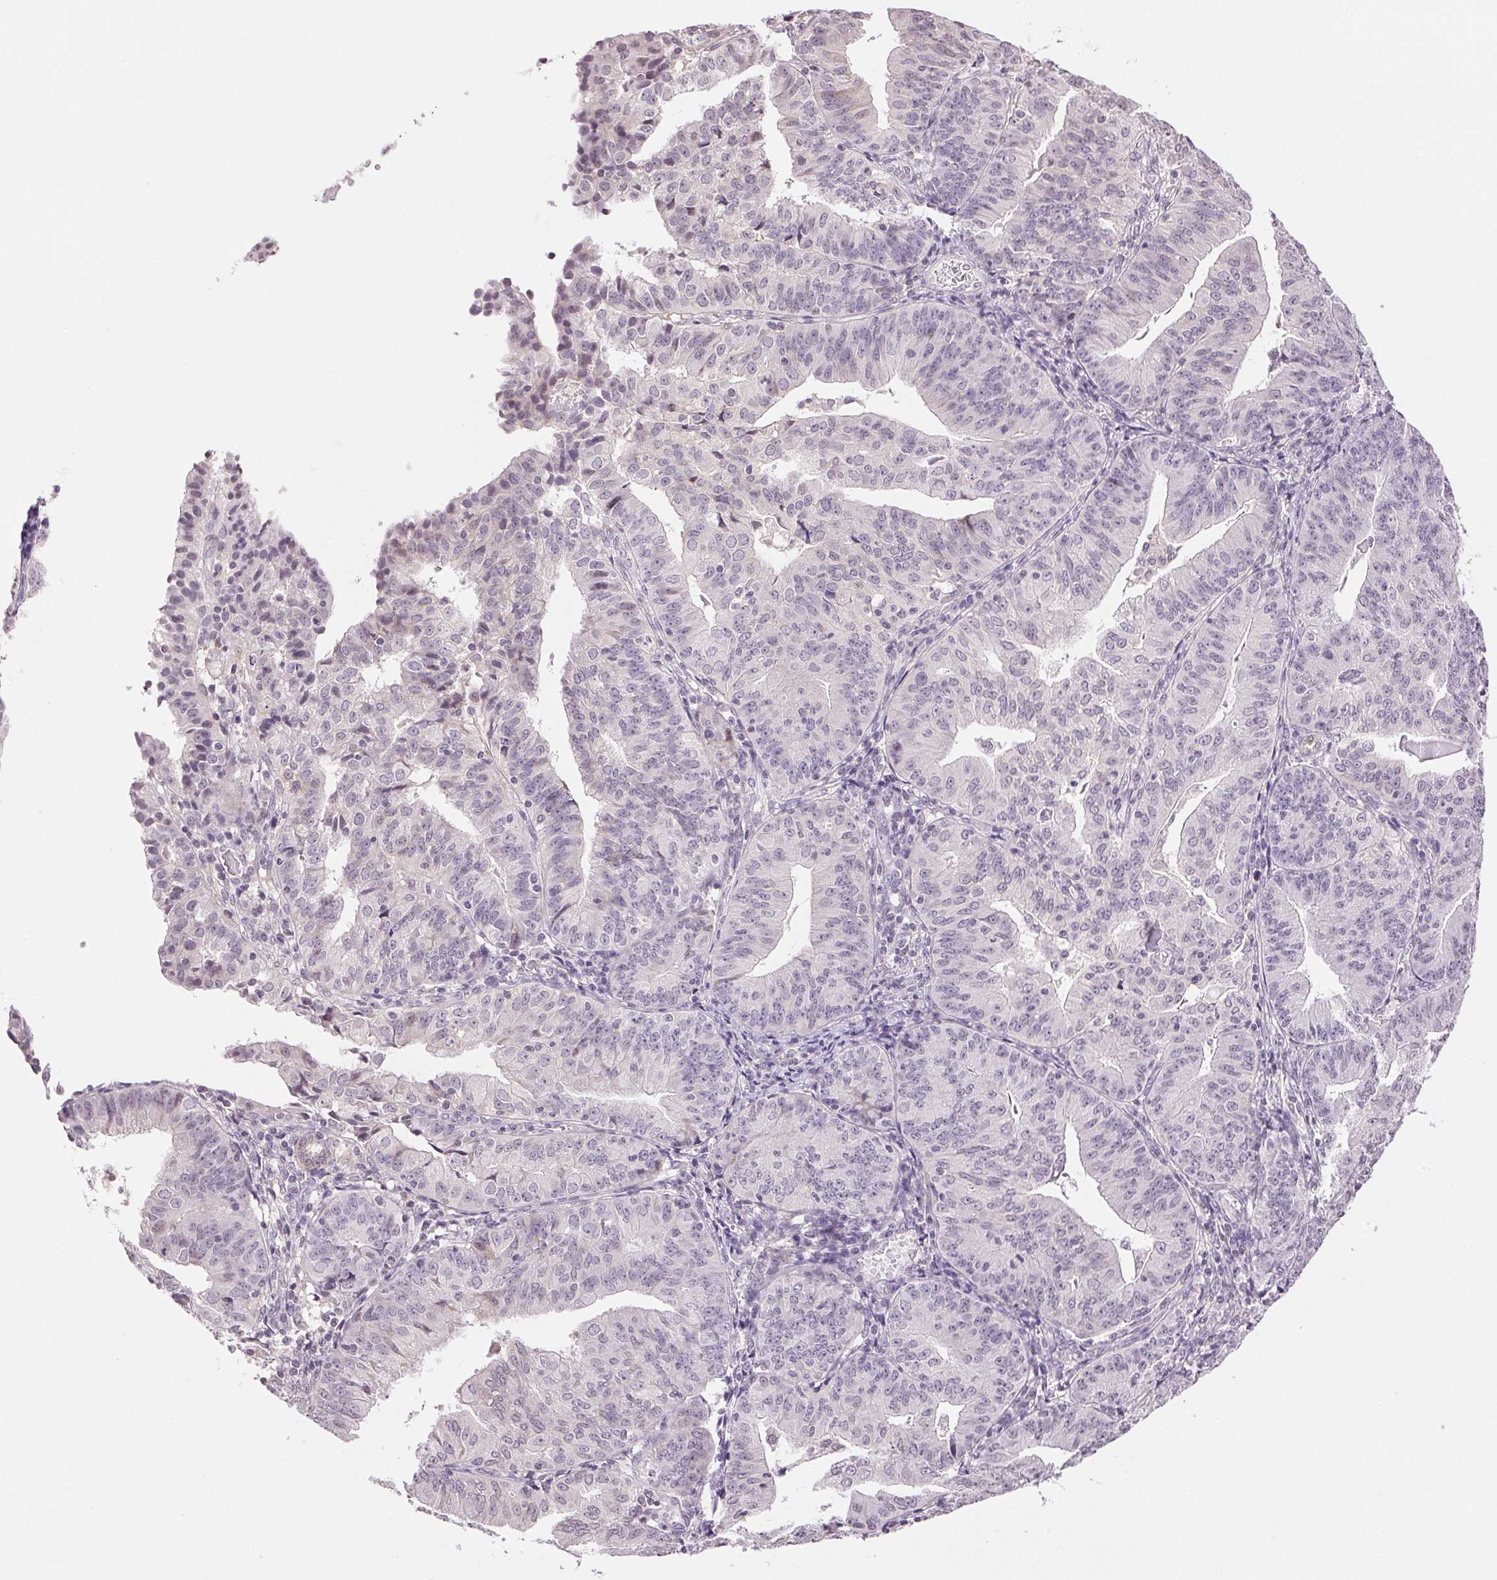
{"staining": {"intensity": "negative", "quantity": "none", "location": "none"}, "tissue": "endometrial cancer", "cell_type": "Tumor cells", "image_type": "cancer", "snomed": [{"axis": "morphology", "description": "Adenocarcinoma, NOS"}, {"axis": "topography", "description": "Endometrium"}], "caption": "Immunohistochemistry (IHC) photomicrograph of neoplastic tissue: human endometrial cancer stained with DAB (3,3'-diaminobenzidine) exhibits no significant protein positivity in tumor cells.", "gene": "TNNT3", "patient": {"sex": "female", "age": 56}}